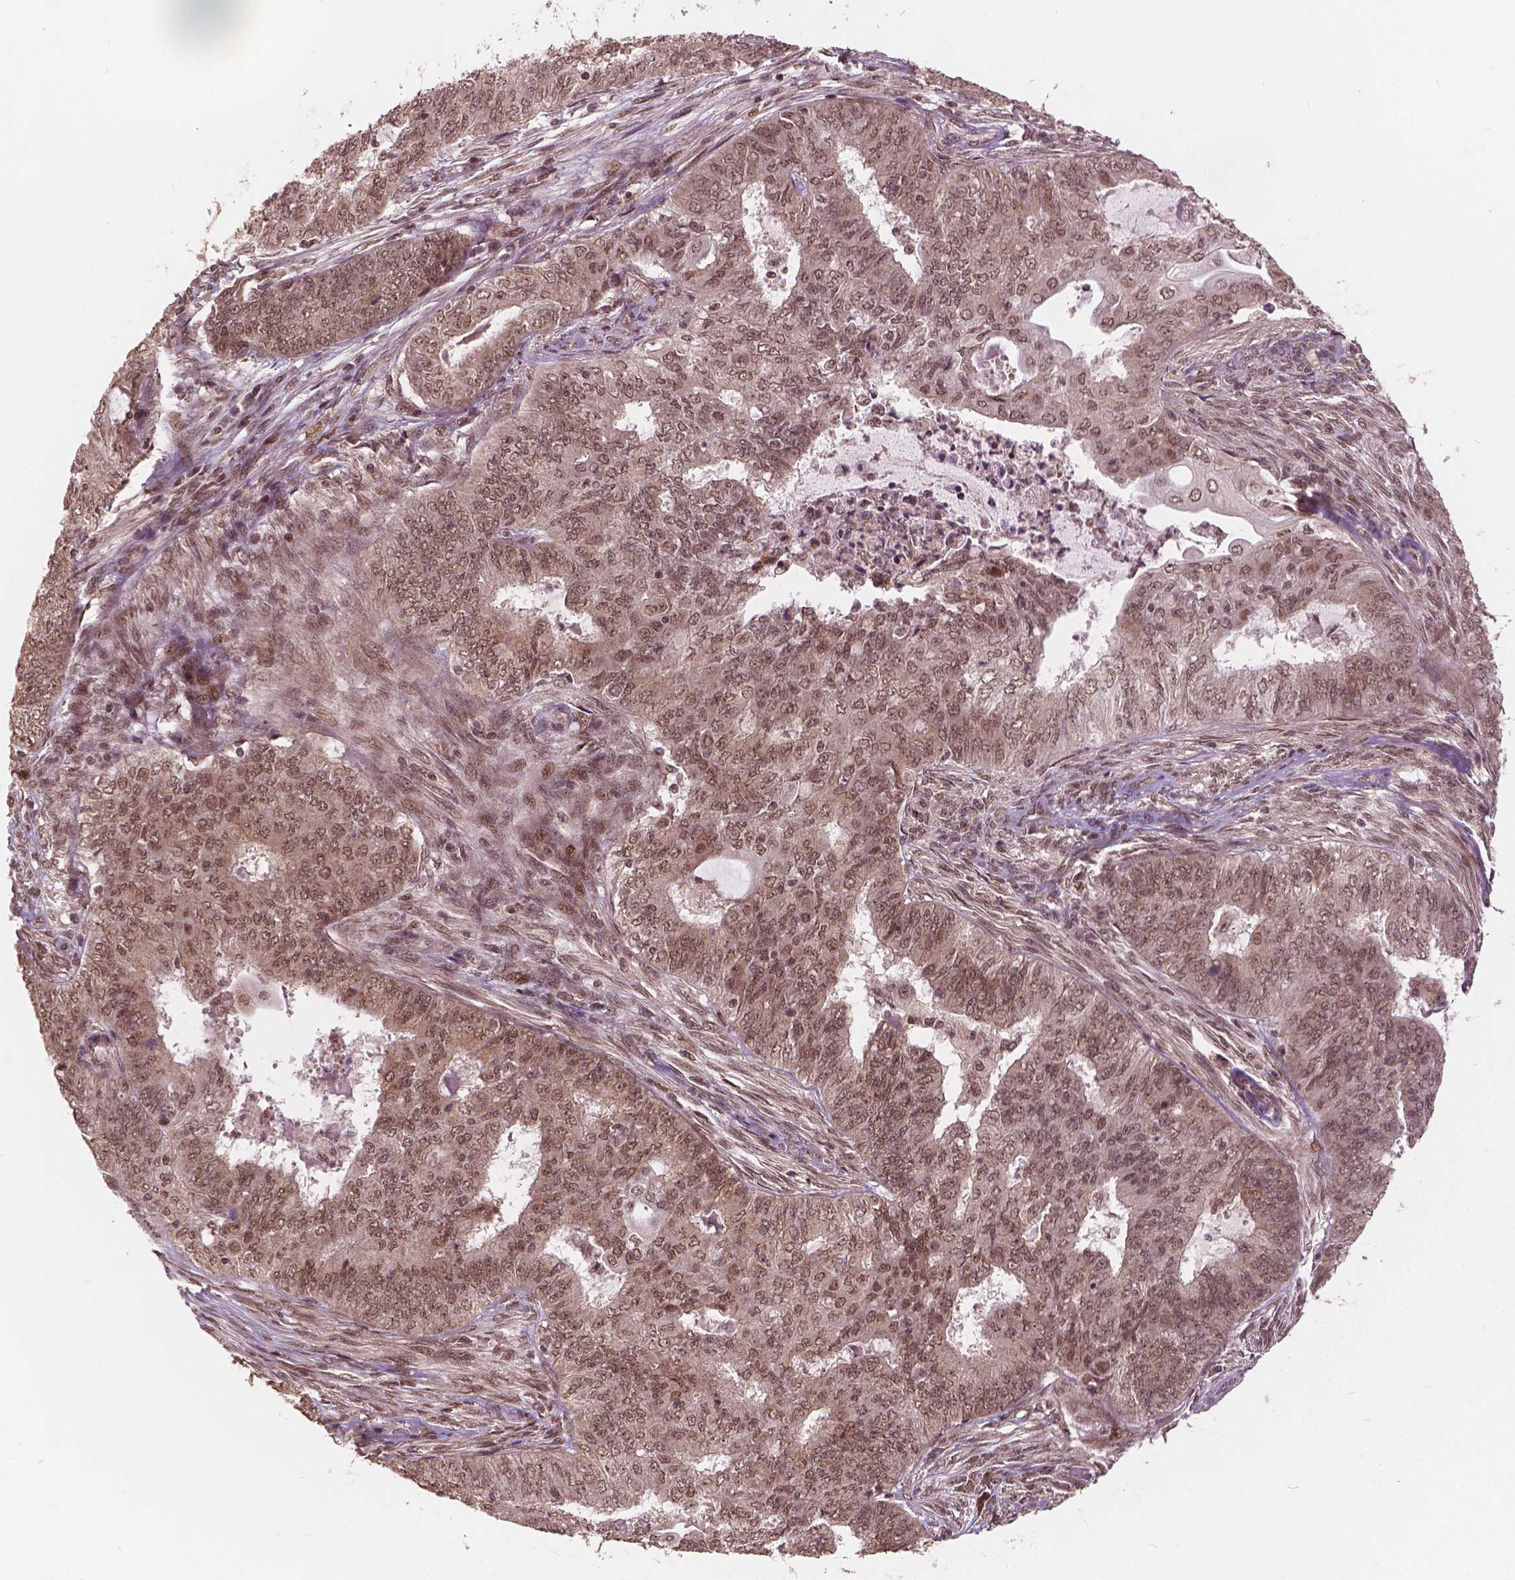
{"staining": {"intensity": "moderate", "quantity": ">75%", "location": "cytoplasmic/membranous,nuclear"}, "tissue": "endometrial cancer", "cell_type": "Tumor cells", "image_type": "cancer", "snomed": [{"axis": "morphology", "description": "Adenocarcinoma, NOS"}, {"axis": "topography", "description": "Endometrium"}], "caption": "This photomicrograph demonstrates immunohistochemistry (IHC) staining of adenocarcinoma (endometrial), with medium moderate cytoplasmic/membranous and nuclear staining in approximately >75% of tumor cells.", "gene": "GPS2", "patient": {"sex": "female", "age": 62}}